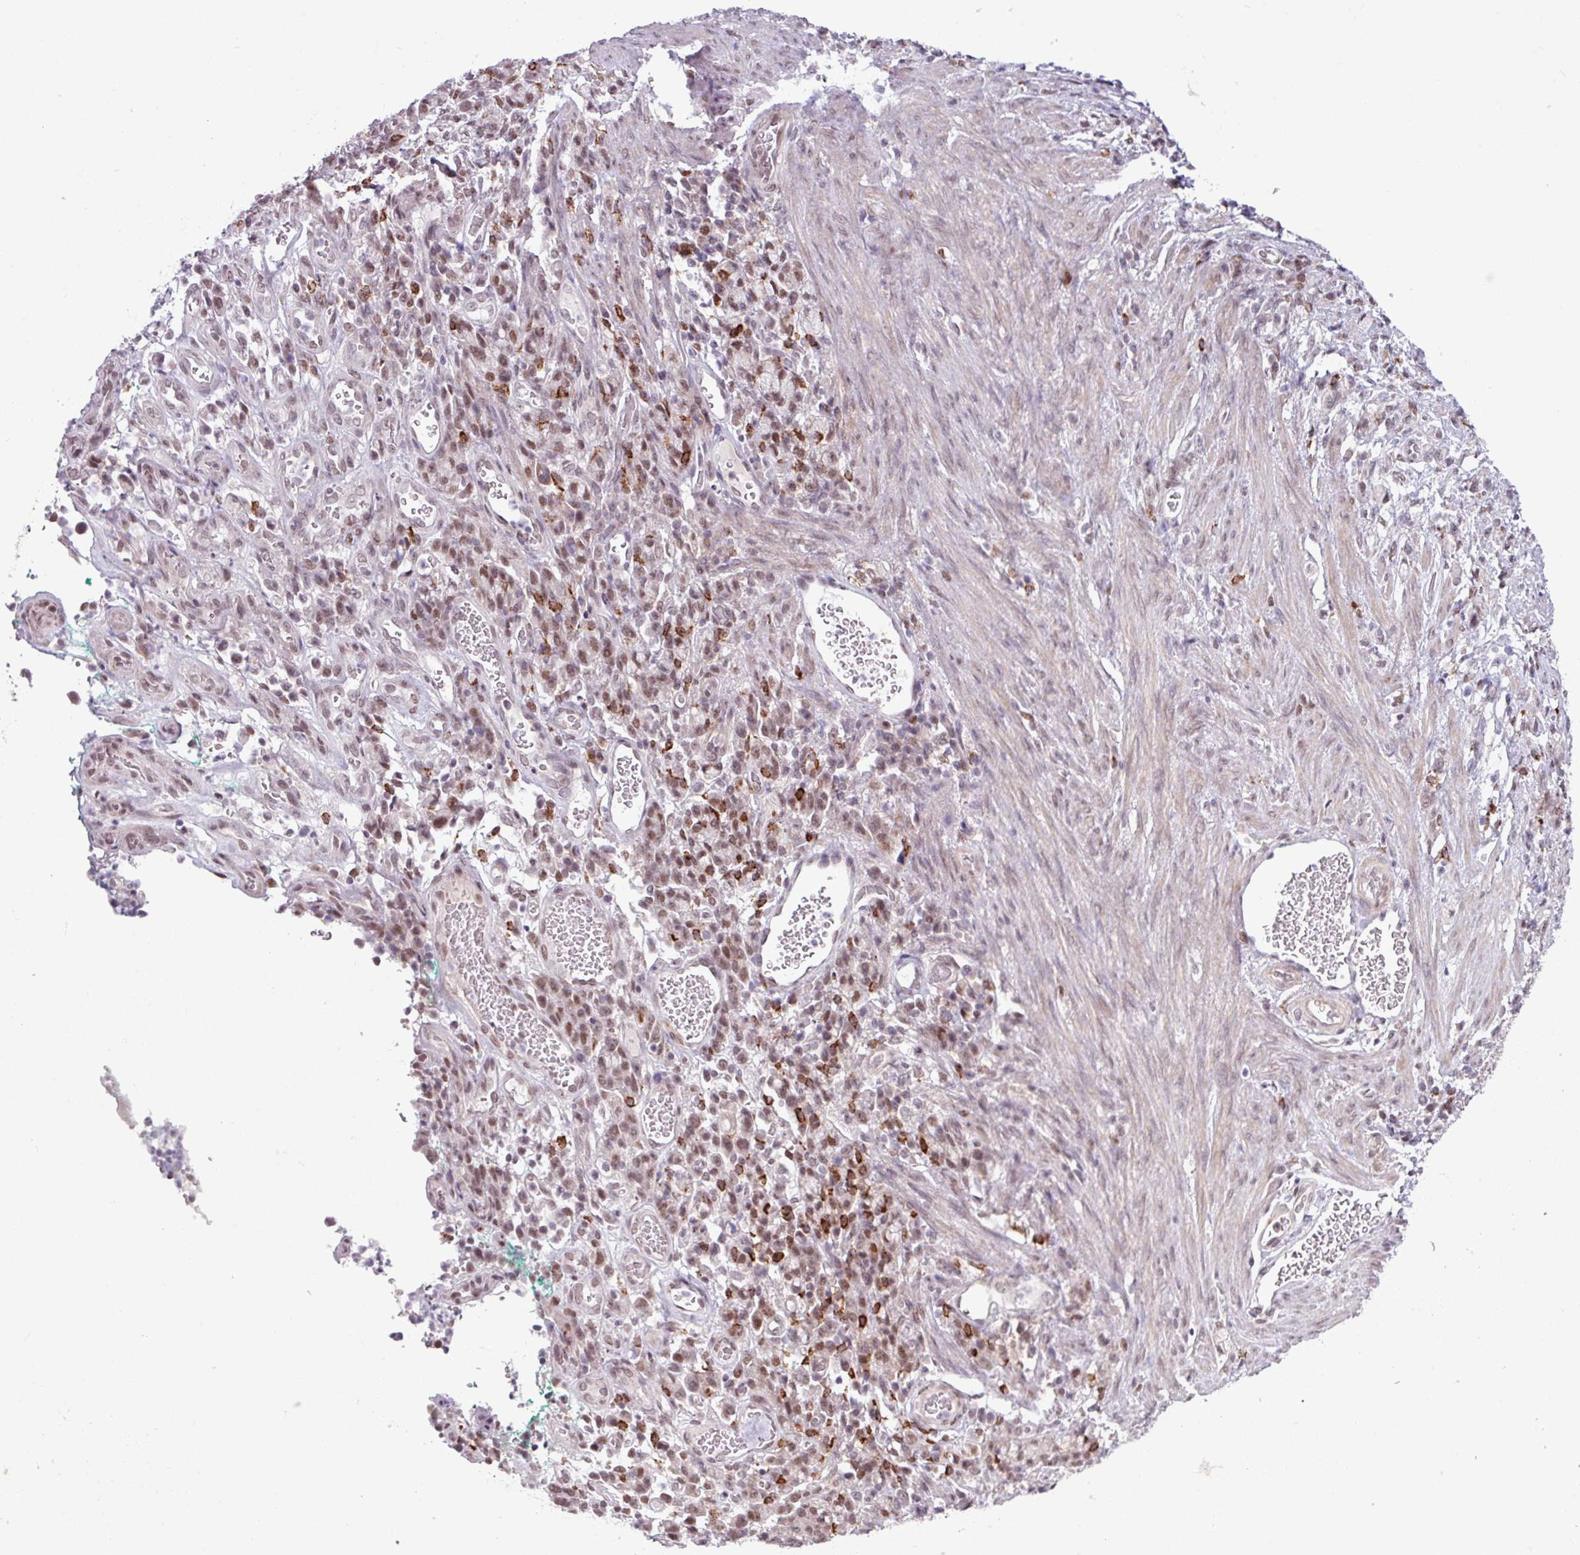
{"staining": {"intensity": "moderate", "quantity": ">75%", "location": "nuclear"}, "tissue": "stomach cancer", "cell_type": "Tumor cells", "image_type": "cancer", "snomed": [{"axis": "morphology", "description": "Adenocarcinoma, NOS"}, {"axis": "topography", "description": "Stomach"}], "caption": "Protein expression analysis of adenocarcinoma (stomach) displays moderate nuclear expression in approximately >75% of tumor cells.", "gene": "NOTCH2", "patient": {"sex": "male", "age": 77}}